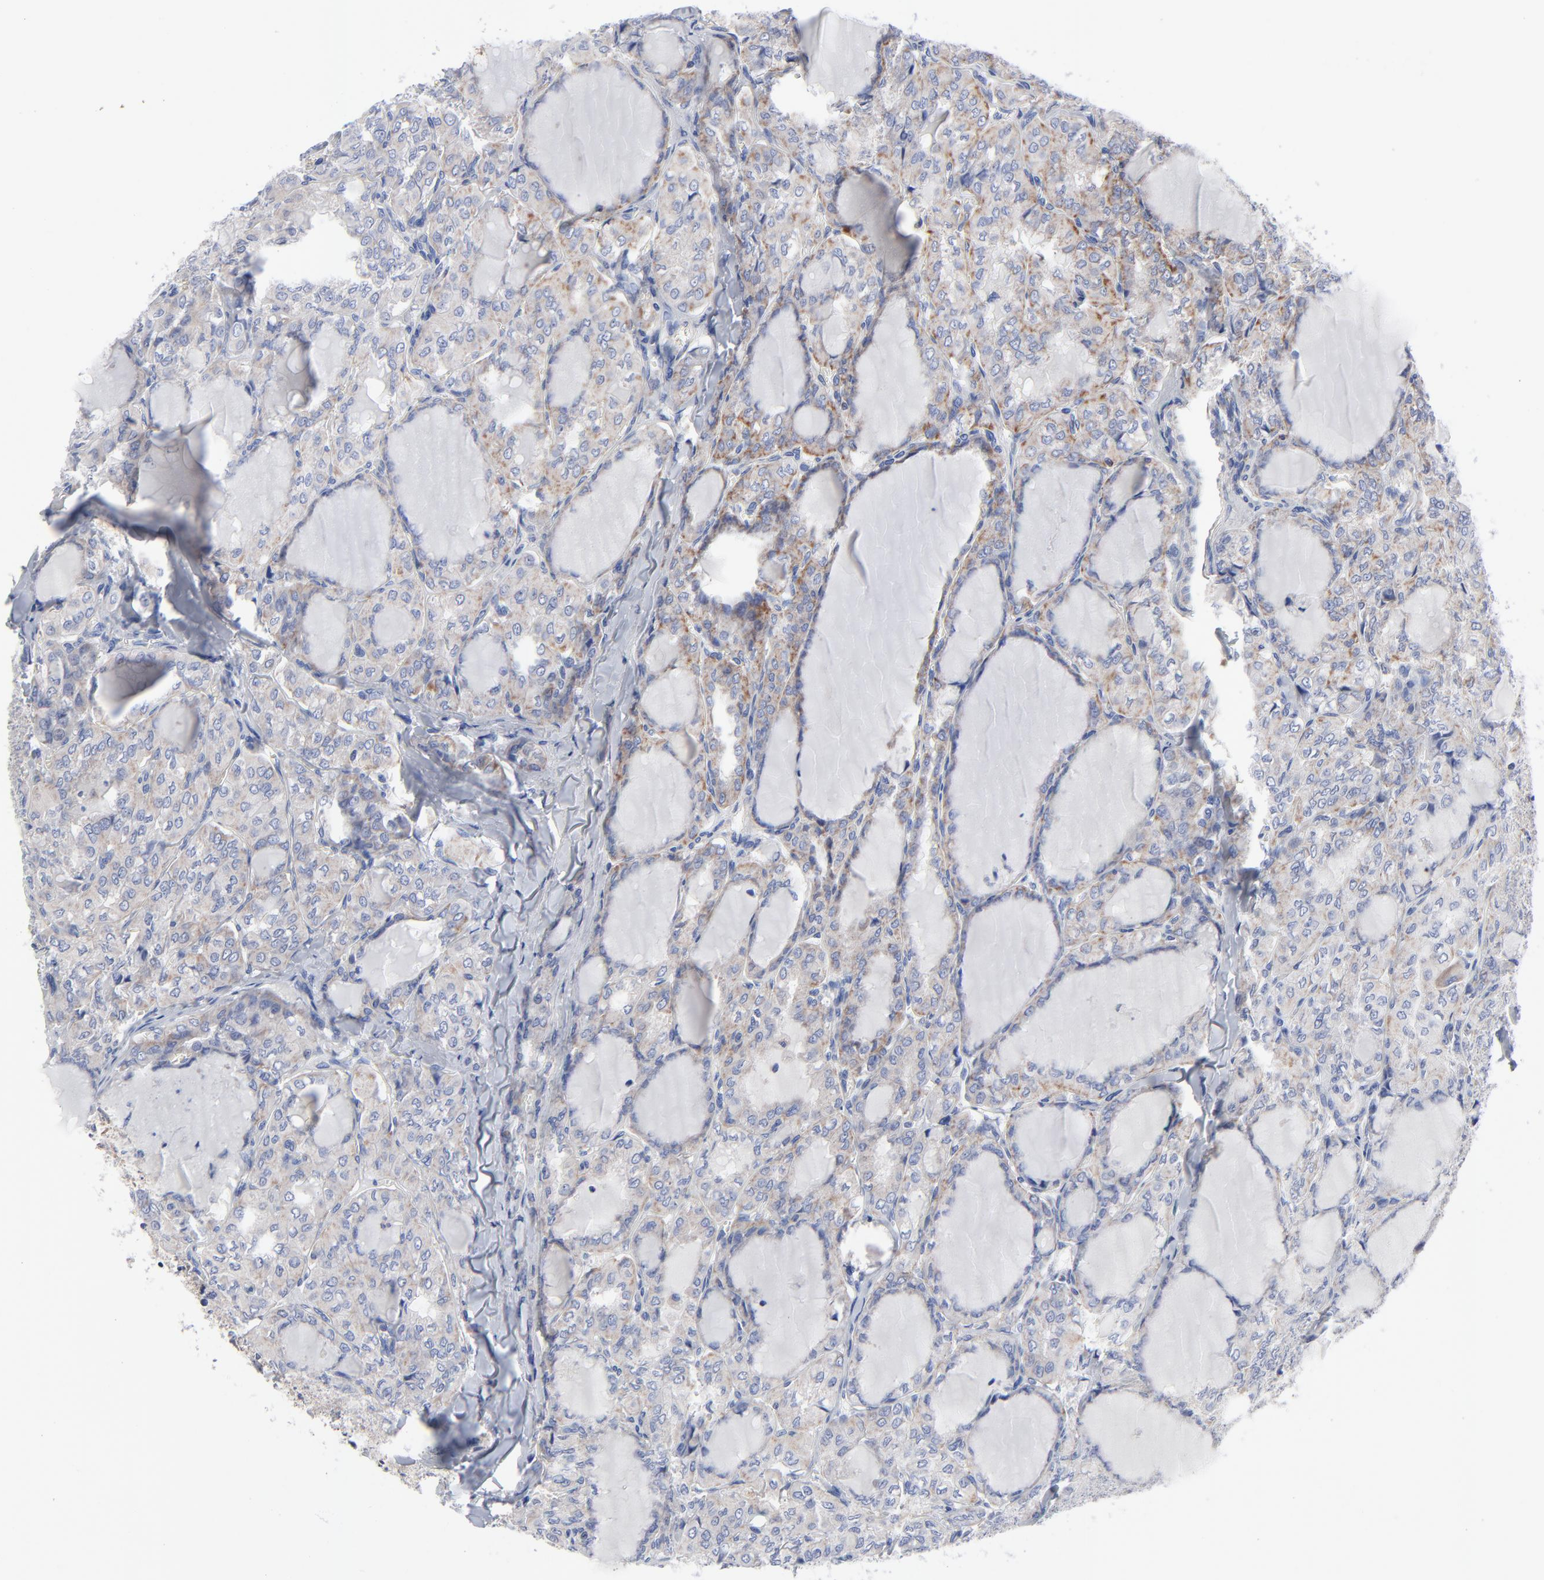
{"staining": {"intensity": "weak", "quantity": "25%-75%", "location": "cytoplasmic/membranous"}, "tissue": "thyroid cancer", "cell_type": "Tumor cells", "image_type": "cancer", "snomed": [{"axis": "morphology", "description": "Papillary adenocarcinoma, NOS"}, {"axis": "topography", "description": "Thyroid gland"}], "caption": "Weak cytoplasmic/membranous positivity is present in approximately 25%-75% of tumor cells in thyroid papillary adenocarcinoma.", "gene": "STAT2", "patient": {"sex": "male", "age": 20}}